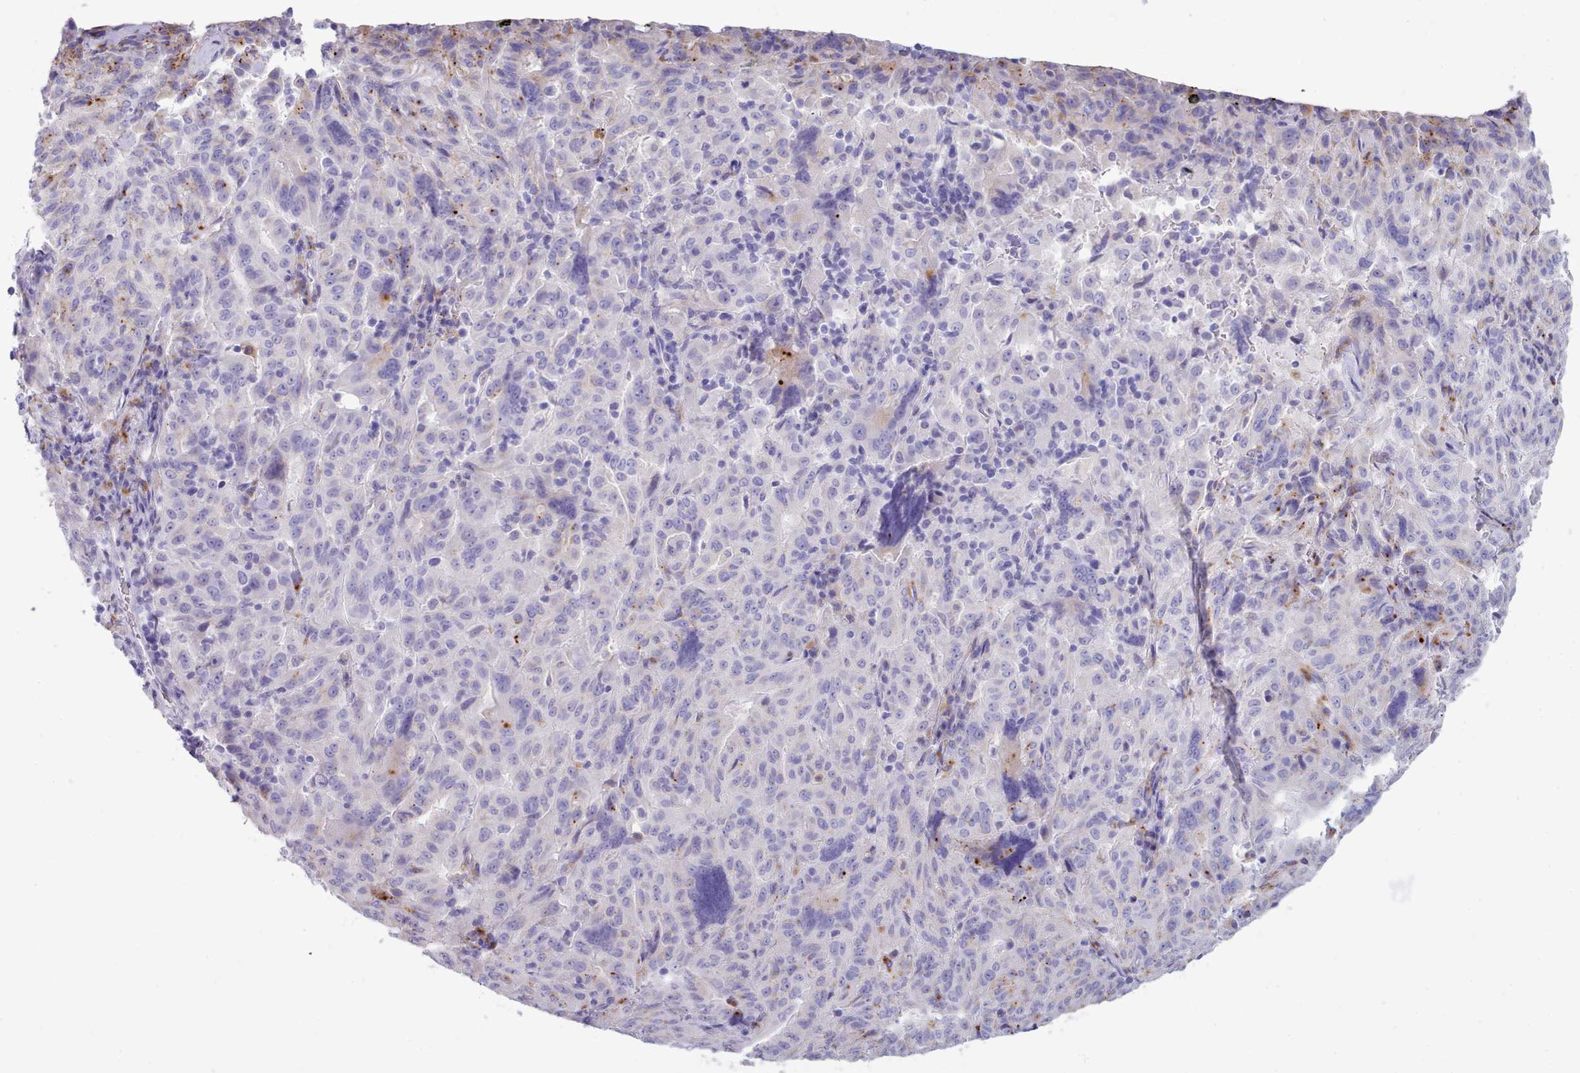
{"staining": {"intensity": "negative", "quantity": "none", "location": "none"}, "tissue": "pancreatic cancer", "cell_type": "Tumor cells", "image_type": "cancer", "snomed": [{"axis": "morphology", "description": "Adenocarcinoma, NOS"}, {"axis": "topography", "description": "Pancreas"}], "caption": "This is an immunohistochemistry image of adenocarcinoma (pancreatic). There is no expression in tumor cells.", "gene": "GAA", "patient": {"sex": "male", "age": 63}}